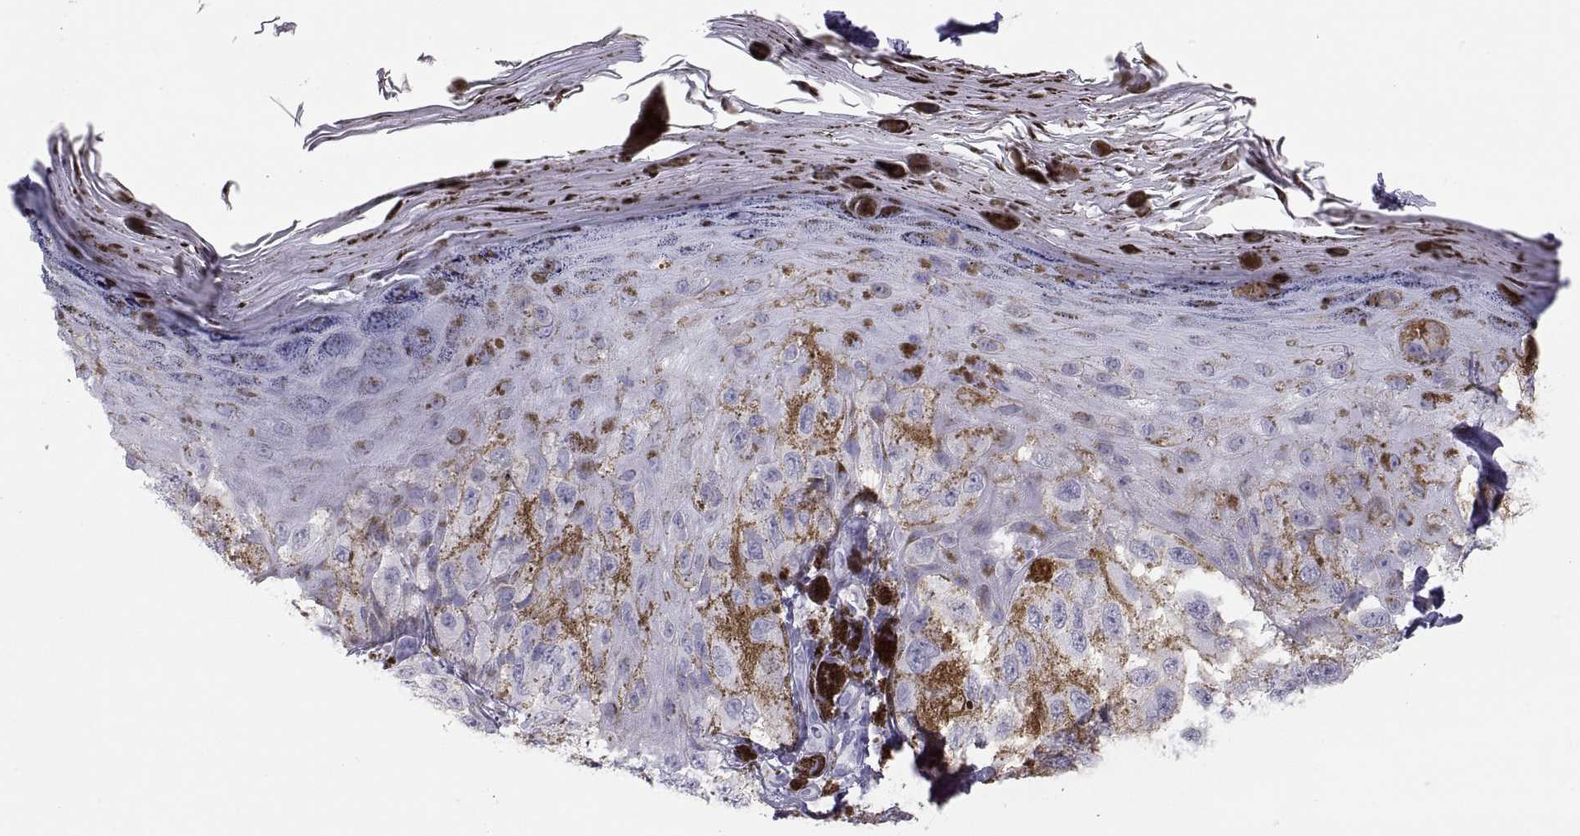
{"staining": {"intensity": "negative", "quantity": "none", "location": "none"}, "tissue": "melanoma", "cell_type": "Tumor cells", "image_type": "cancer", "snomed": [{"axis": "morphology", "description": "Malignant melanoma, NOS"}, {"axis": "topography", "description": "Skin"}], "caption": "An image of human melanoma is negative for staining in tumor cells. (Stains: DAB immunohistochemistry with hematoxylin counter stain, Microscopy: brightfield microscopy at high magnification).", "gene": "MAGEB2", "patient": {"sex": "male", "age": 36}}